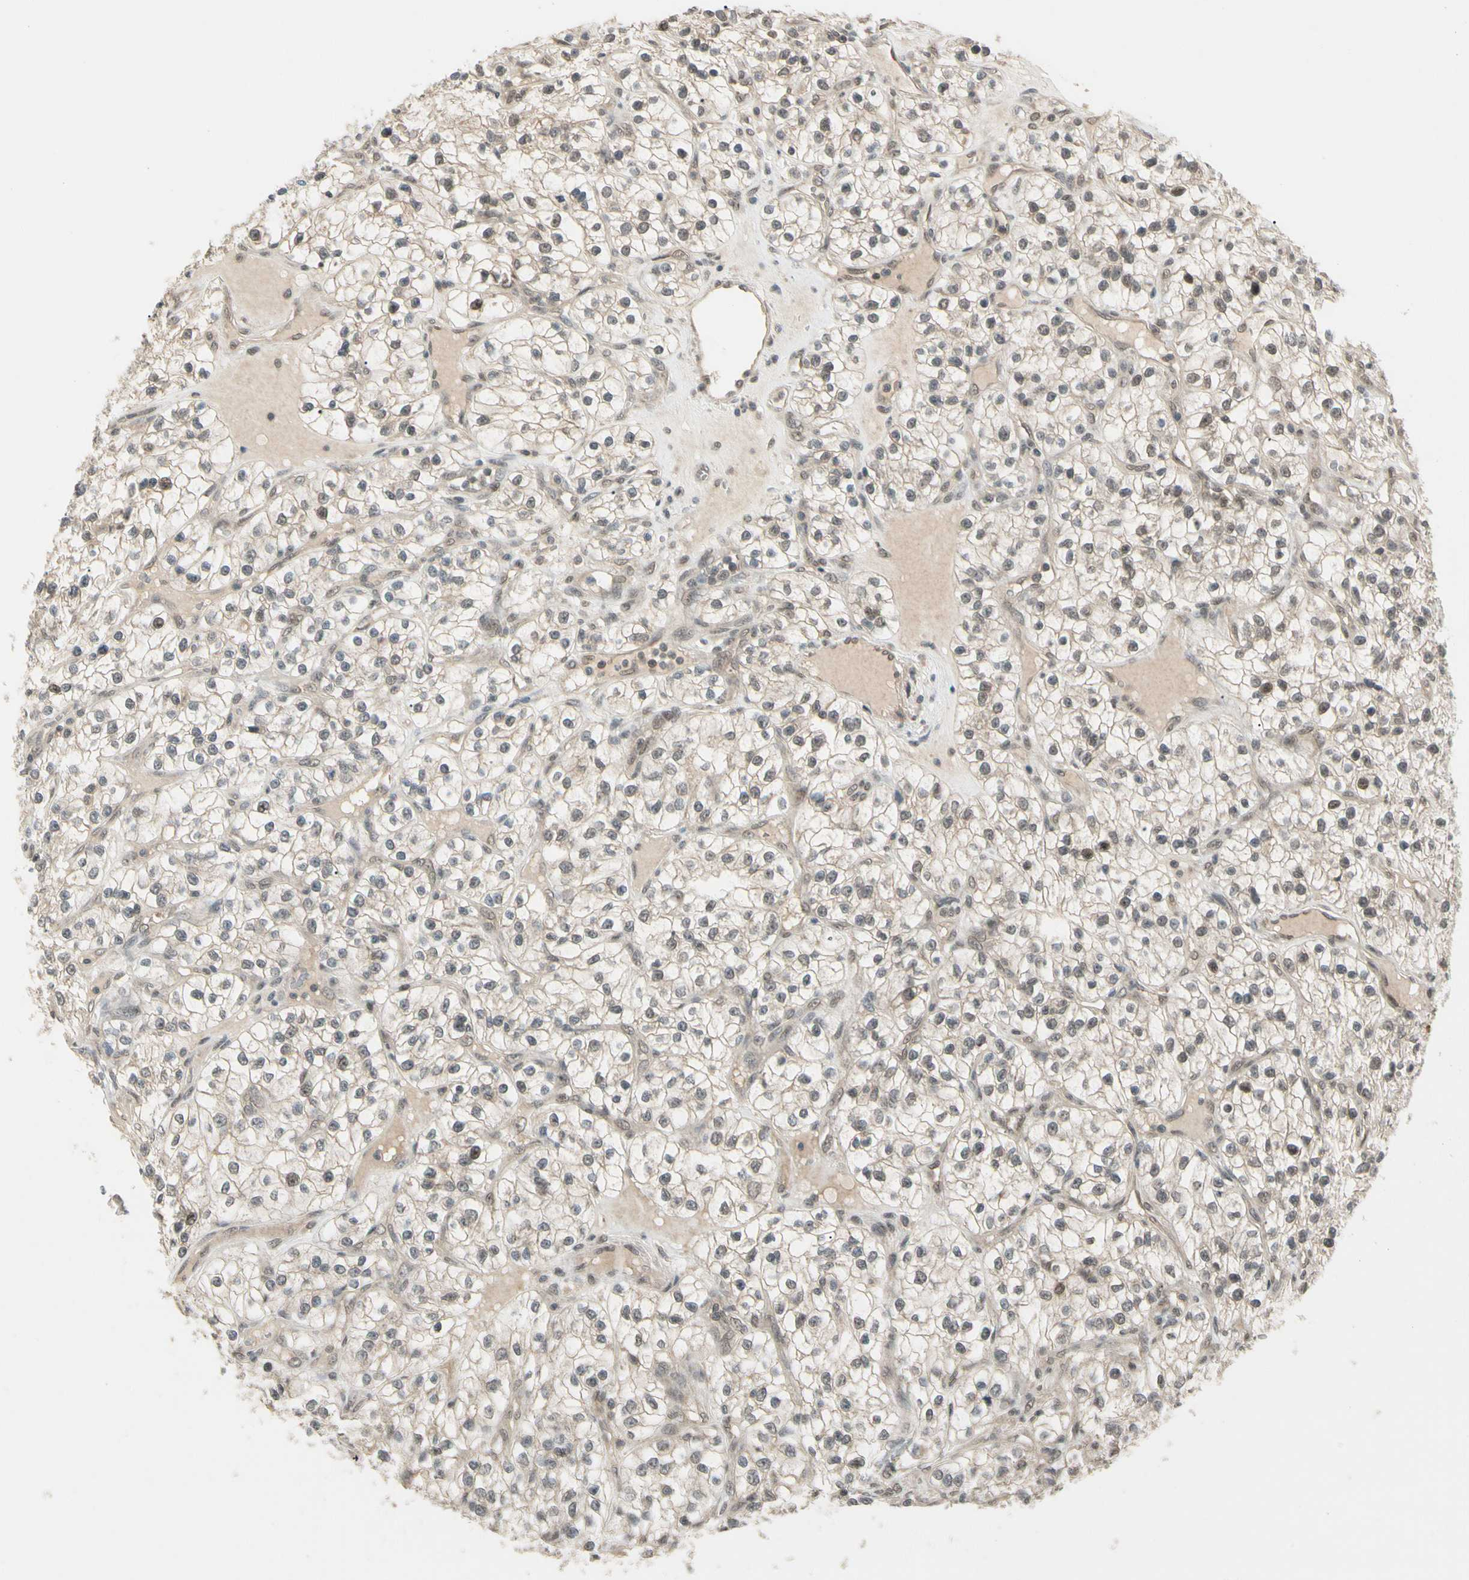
{"staining": {"intensity": "weak", "quantity": "<25%", "location": "cytoplasmic/membranous,nuclear"}, "tissue": "renal cancer", "cell_type": "Tumor cells", "image_type": "cancer", "snomed": [{"axis": "morphology", "description": "Adenocarcinoma, NOS"}, {"axis": "topography", "description": "Kidney"}], "caption": "Histopathology image shows no significant protein positivity in tumor cells of renal adenocarcinoma. Brightfield microscopy of immunohistochemistry (IHC) stained with DAB (brown) and hematoxylin (blue), captured at high magnification.", "gene": "ZSCAN12", "patient": {"sex": "female", "age": 57}}